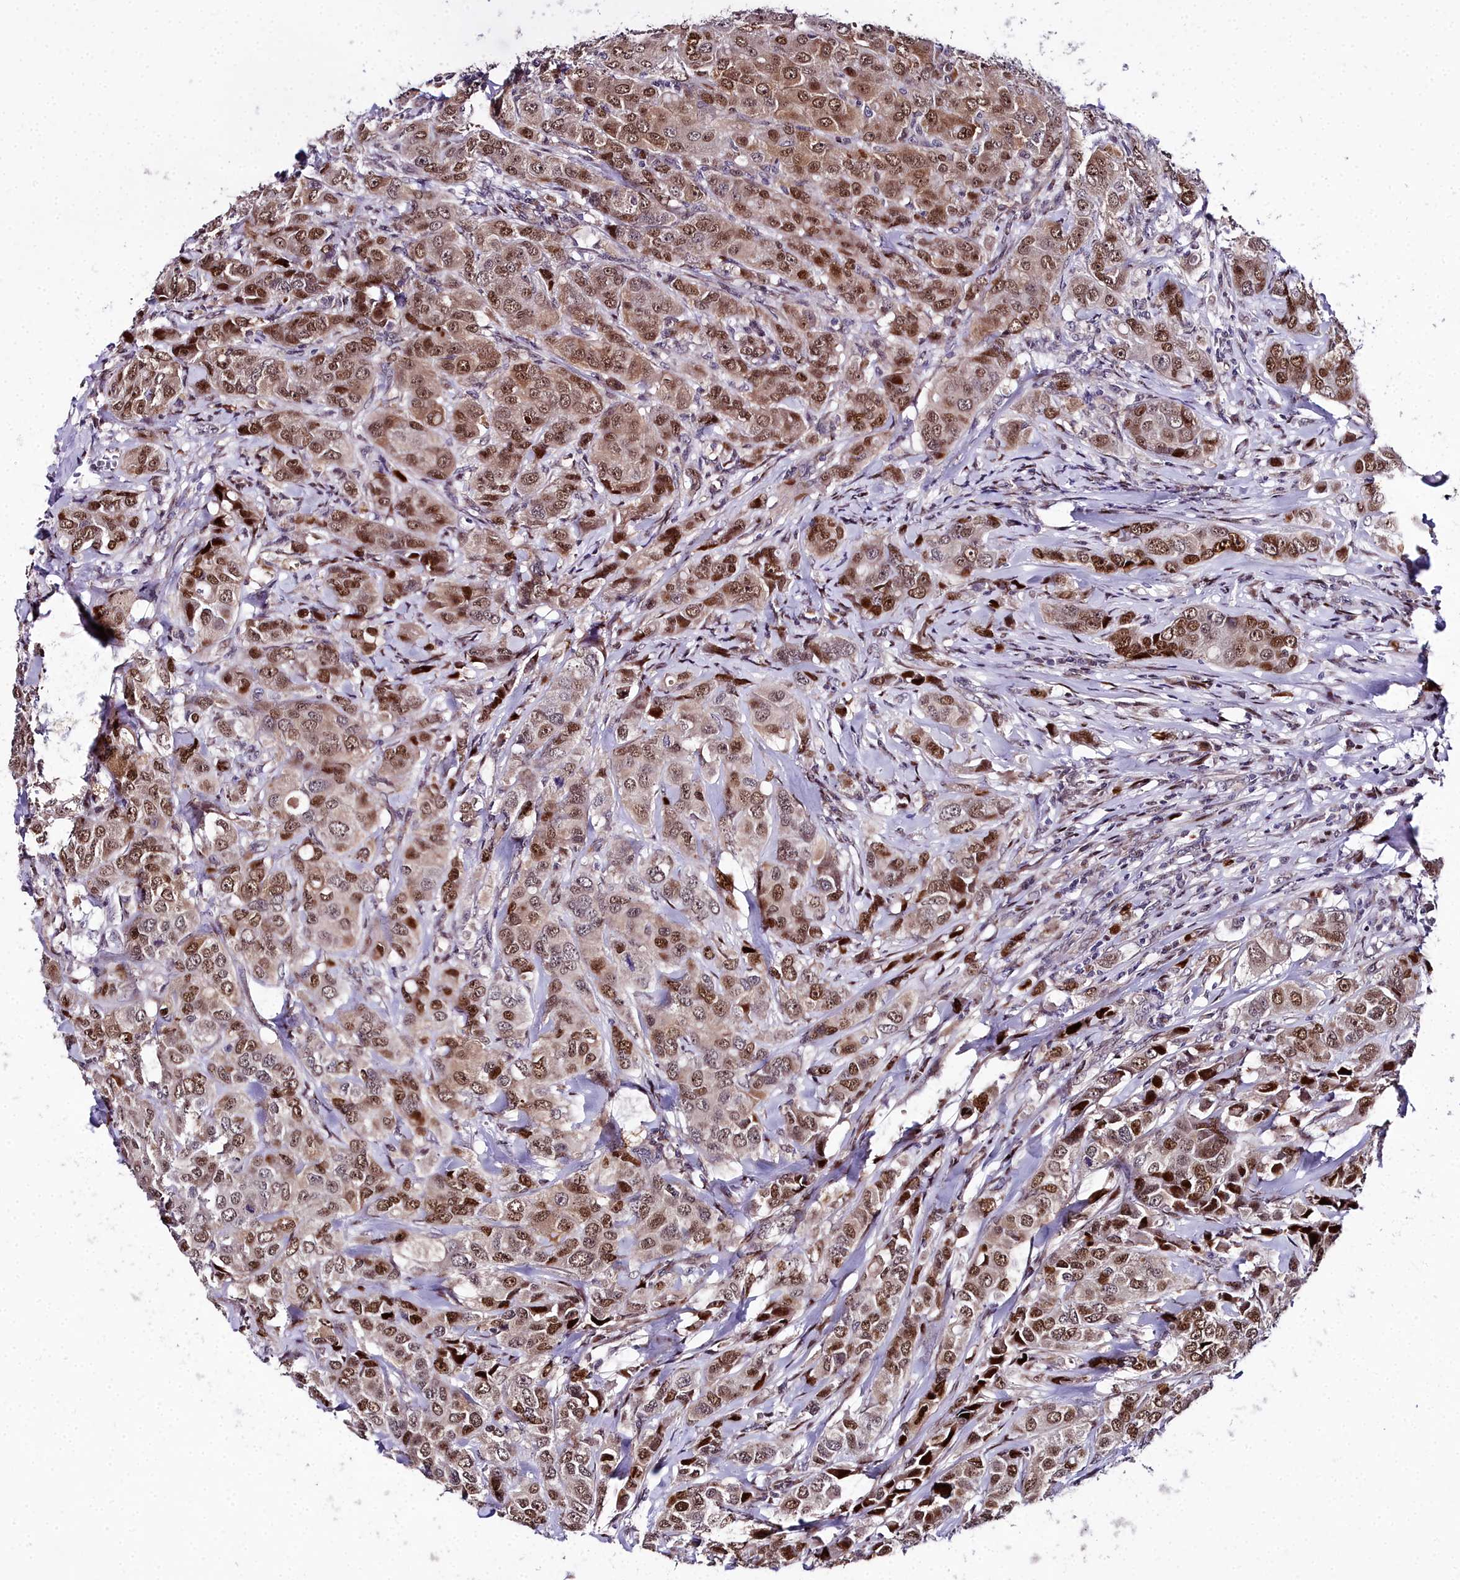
{"staining": {"intensity": "moderate", "quantity": ">75%", "location": "nuclear"}, "tissue": "breast cancer", "cell_type": "Tumor cells", "image_type": "cancer", "snomed": [{"axis": "morphology", "description": "Duct carcinoma"}, {"axis": "topography", "description": "Breast"}], "caption": "DAB immunohistochemical staining of human breast intraductal carcinoma displays moderate nuclear protein staining in approximately >75% of tumor cells. (Brightfield microscopy of DAB IHC at high magnification).", "gene": "AP1M1", "patient": {"sex": "female", "age": 43}}